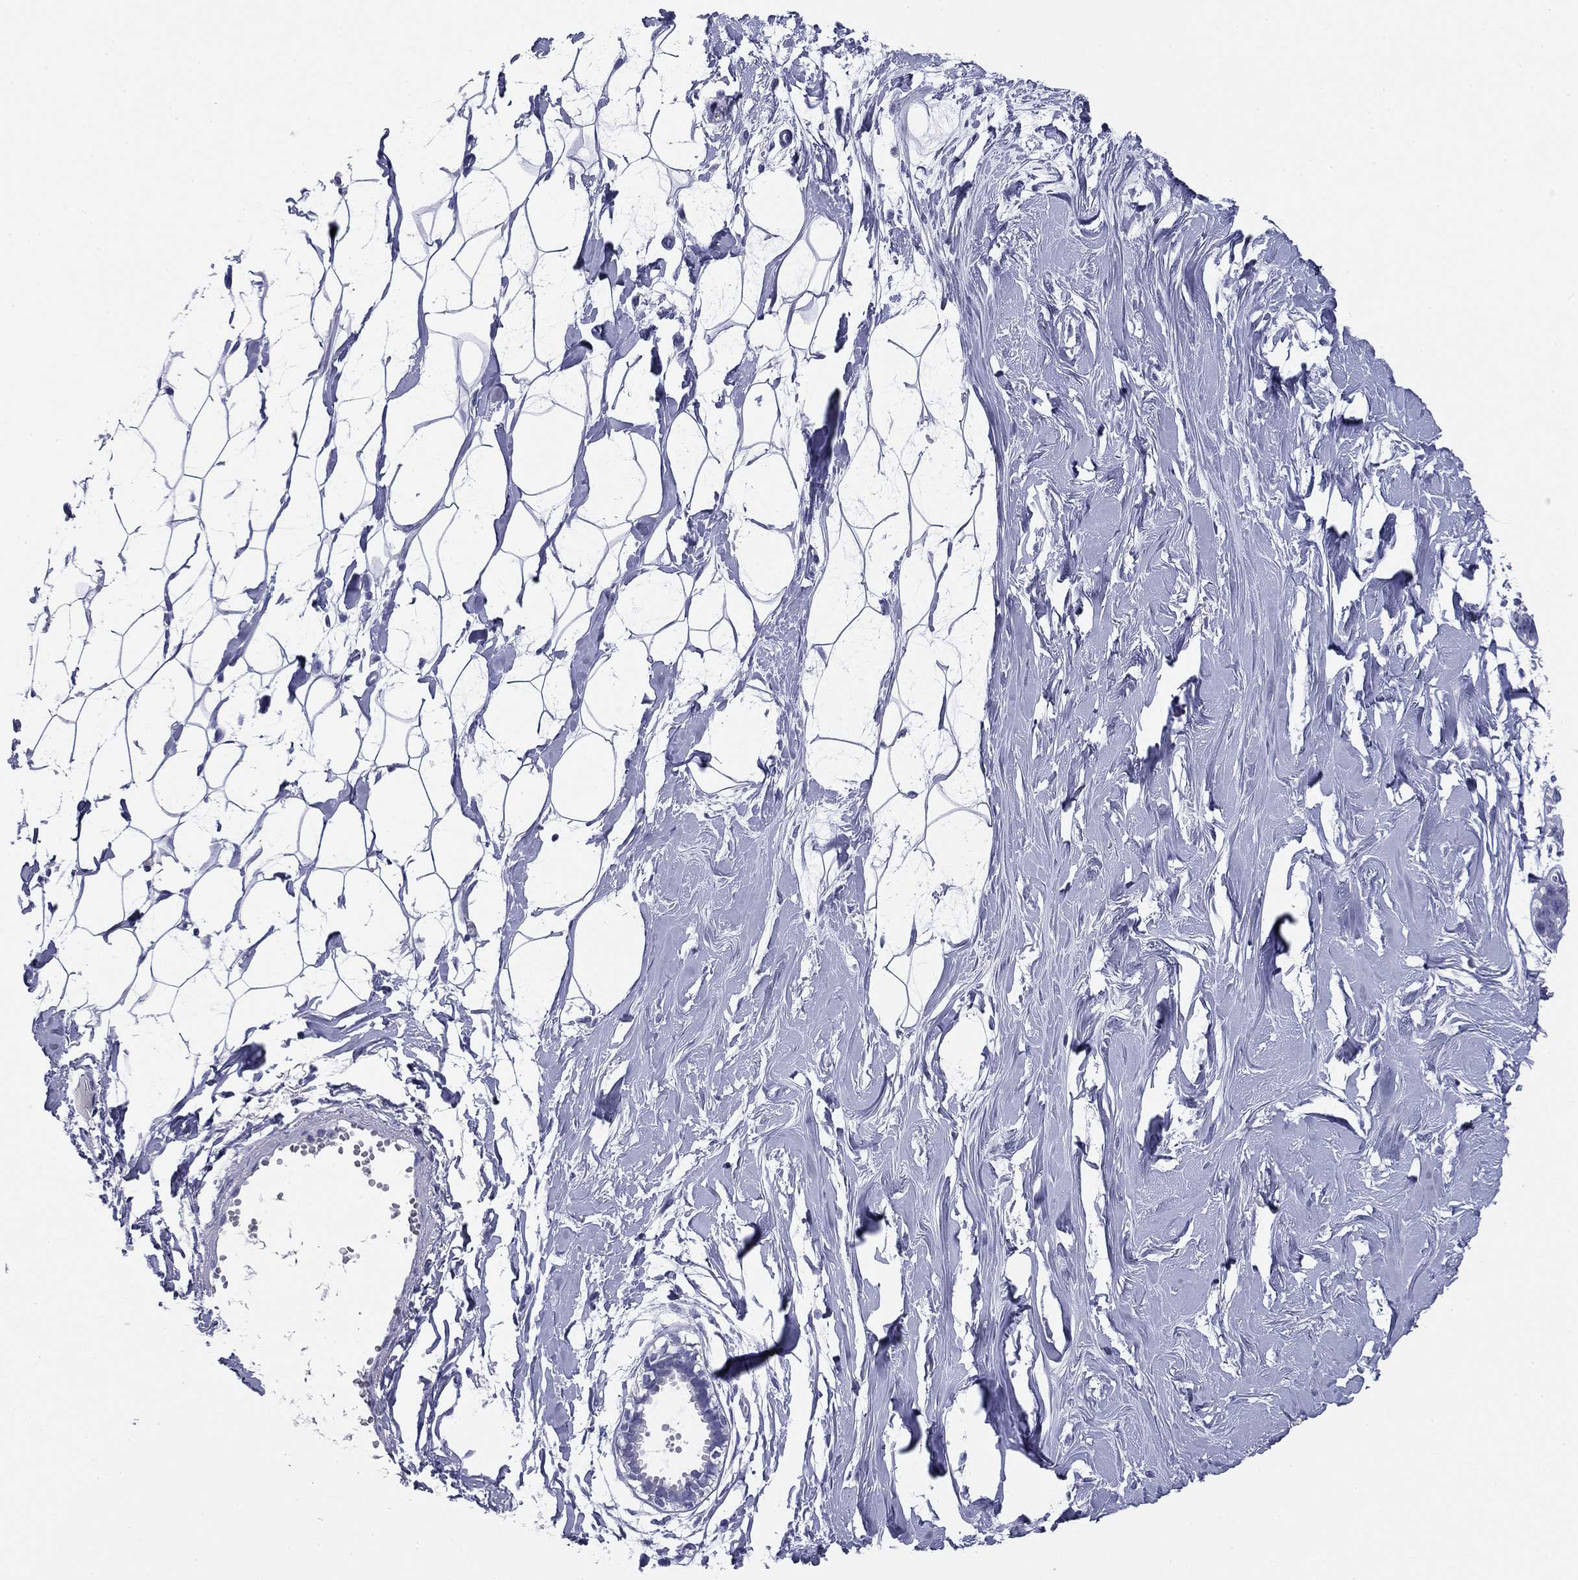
{"staining": {"intensity": "negative", "quantity": "none", "location": "none"}, "tissue": "breast", "cell_type": "Adipocytes", "image_type": "normal", "snomed": [{"axis": "morphology", "description": "Normal tissue, NOS"}, {"axis": "topography", "description": "Breast"}], "caption": "The image demonstrates no significant expression in adipocytes of breast. (Brightfield microscopy of DAB (3,3'-diaminobenzidine) immunohistochemistry at high magnification).", "gene": "ABCC2", "patient": {"sex": "female", "age": 49}}